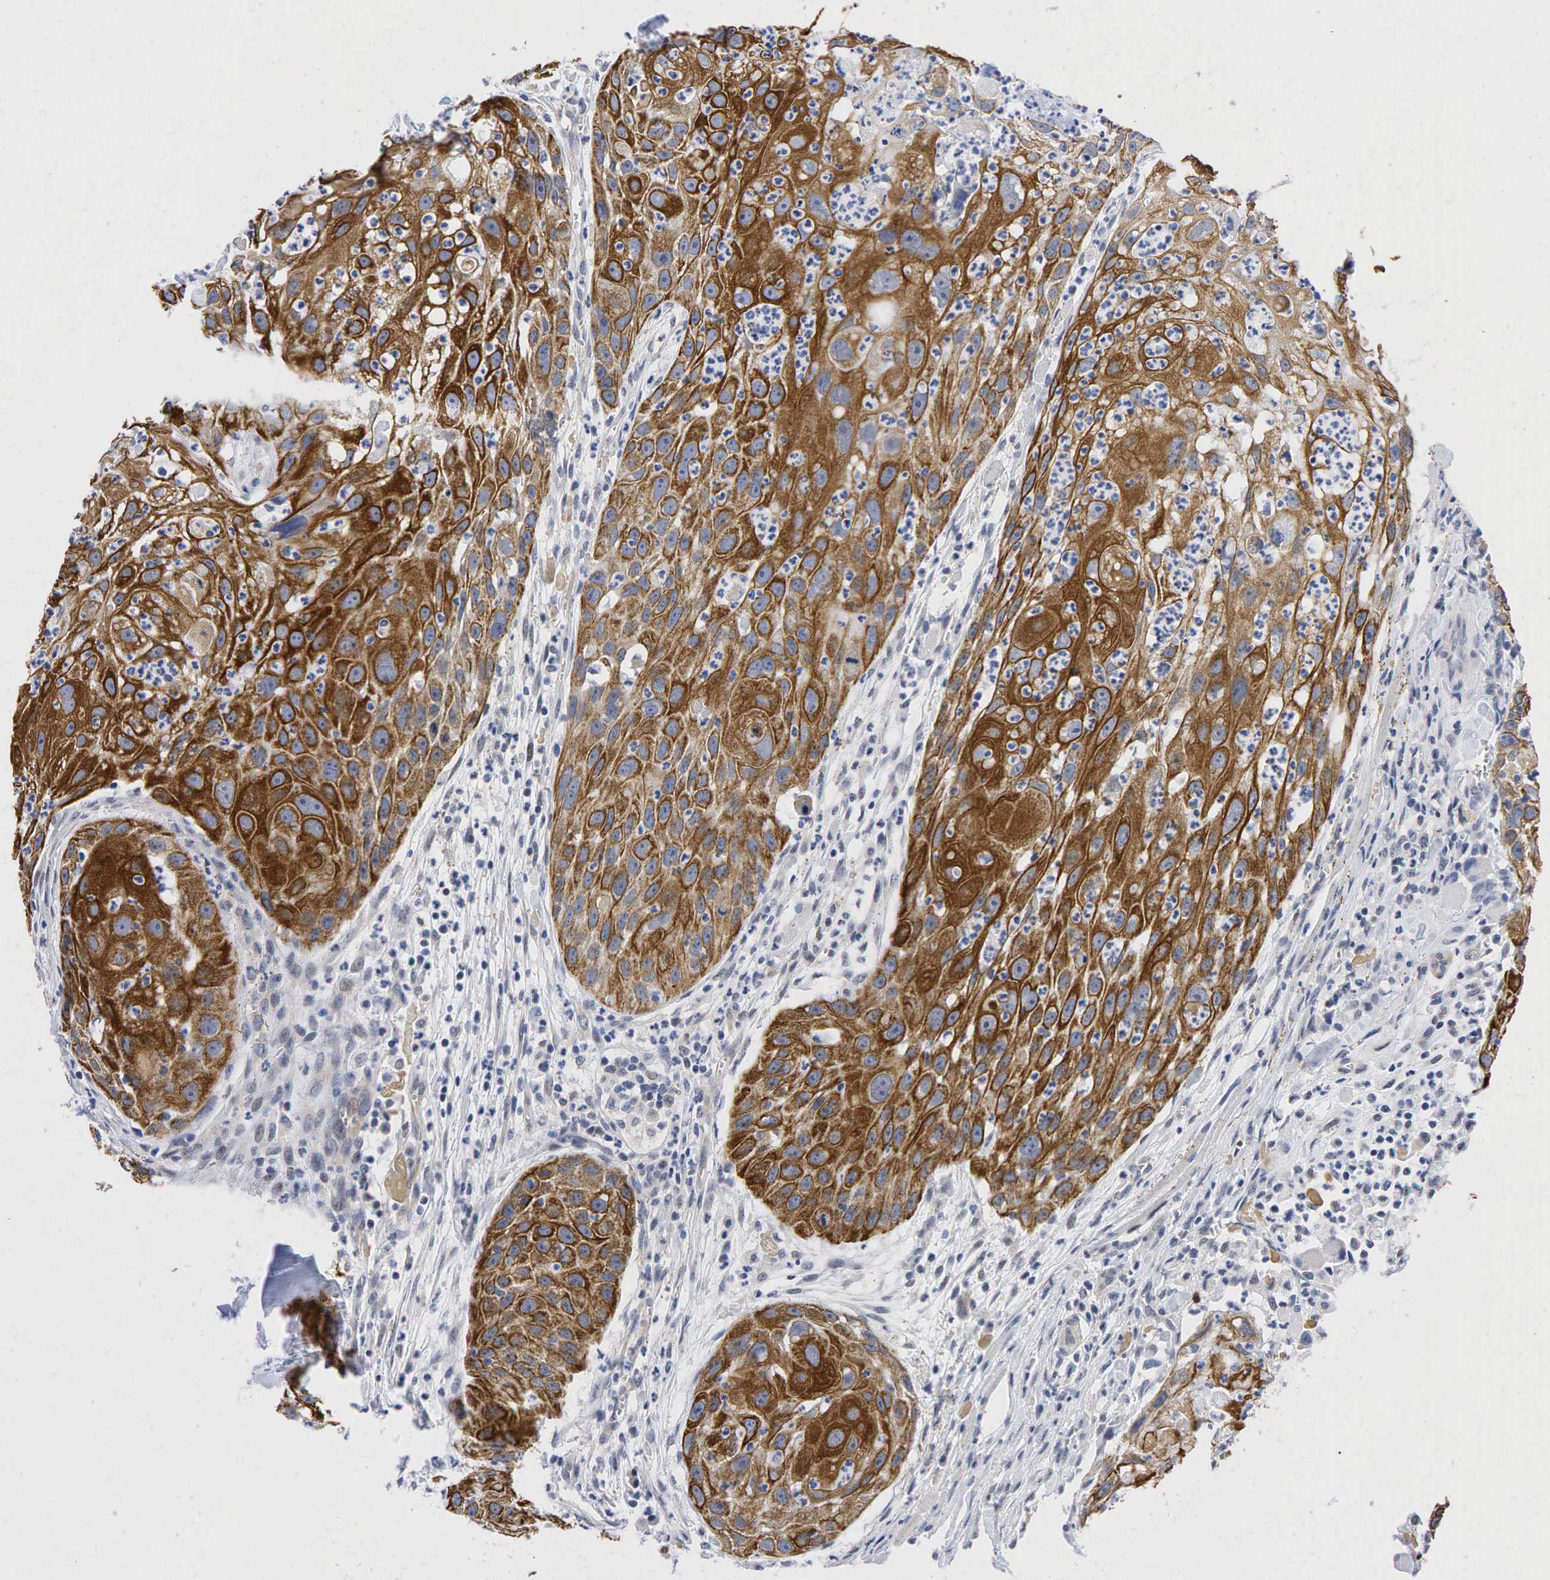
{"staining": {"intensity": "strong", "quantity": ">75%", "location": "cytoplasmic/membranous"}, "tissue": "head and neck cancer", "cell_type": "Tumor cells", "image_type": "cancer", "snomed": [{"axis": "morphology", "description": "Squamous cell carcinoma, NOS"}, {"axis": "topography", "description": "Head-Neck"}], "caption": "Tumor cells reveal high levels of strong cytoplasmic/membranous expression in approximately >75% of cells in squamous cell carcinoma (head and neck).", "gene": "PGR", "patient": {"sex": "male", "age": 64}}